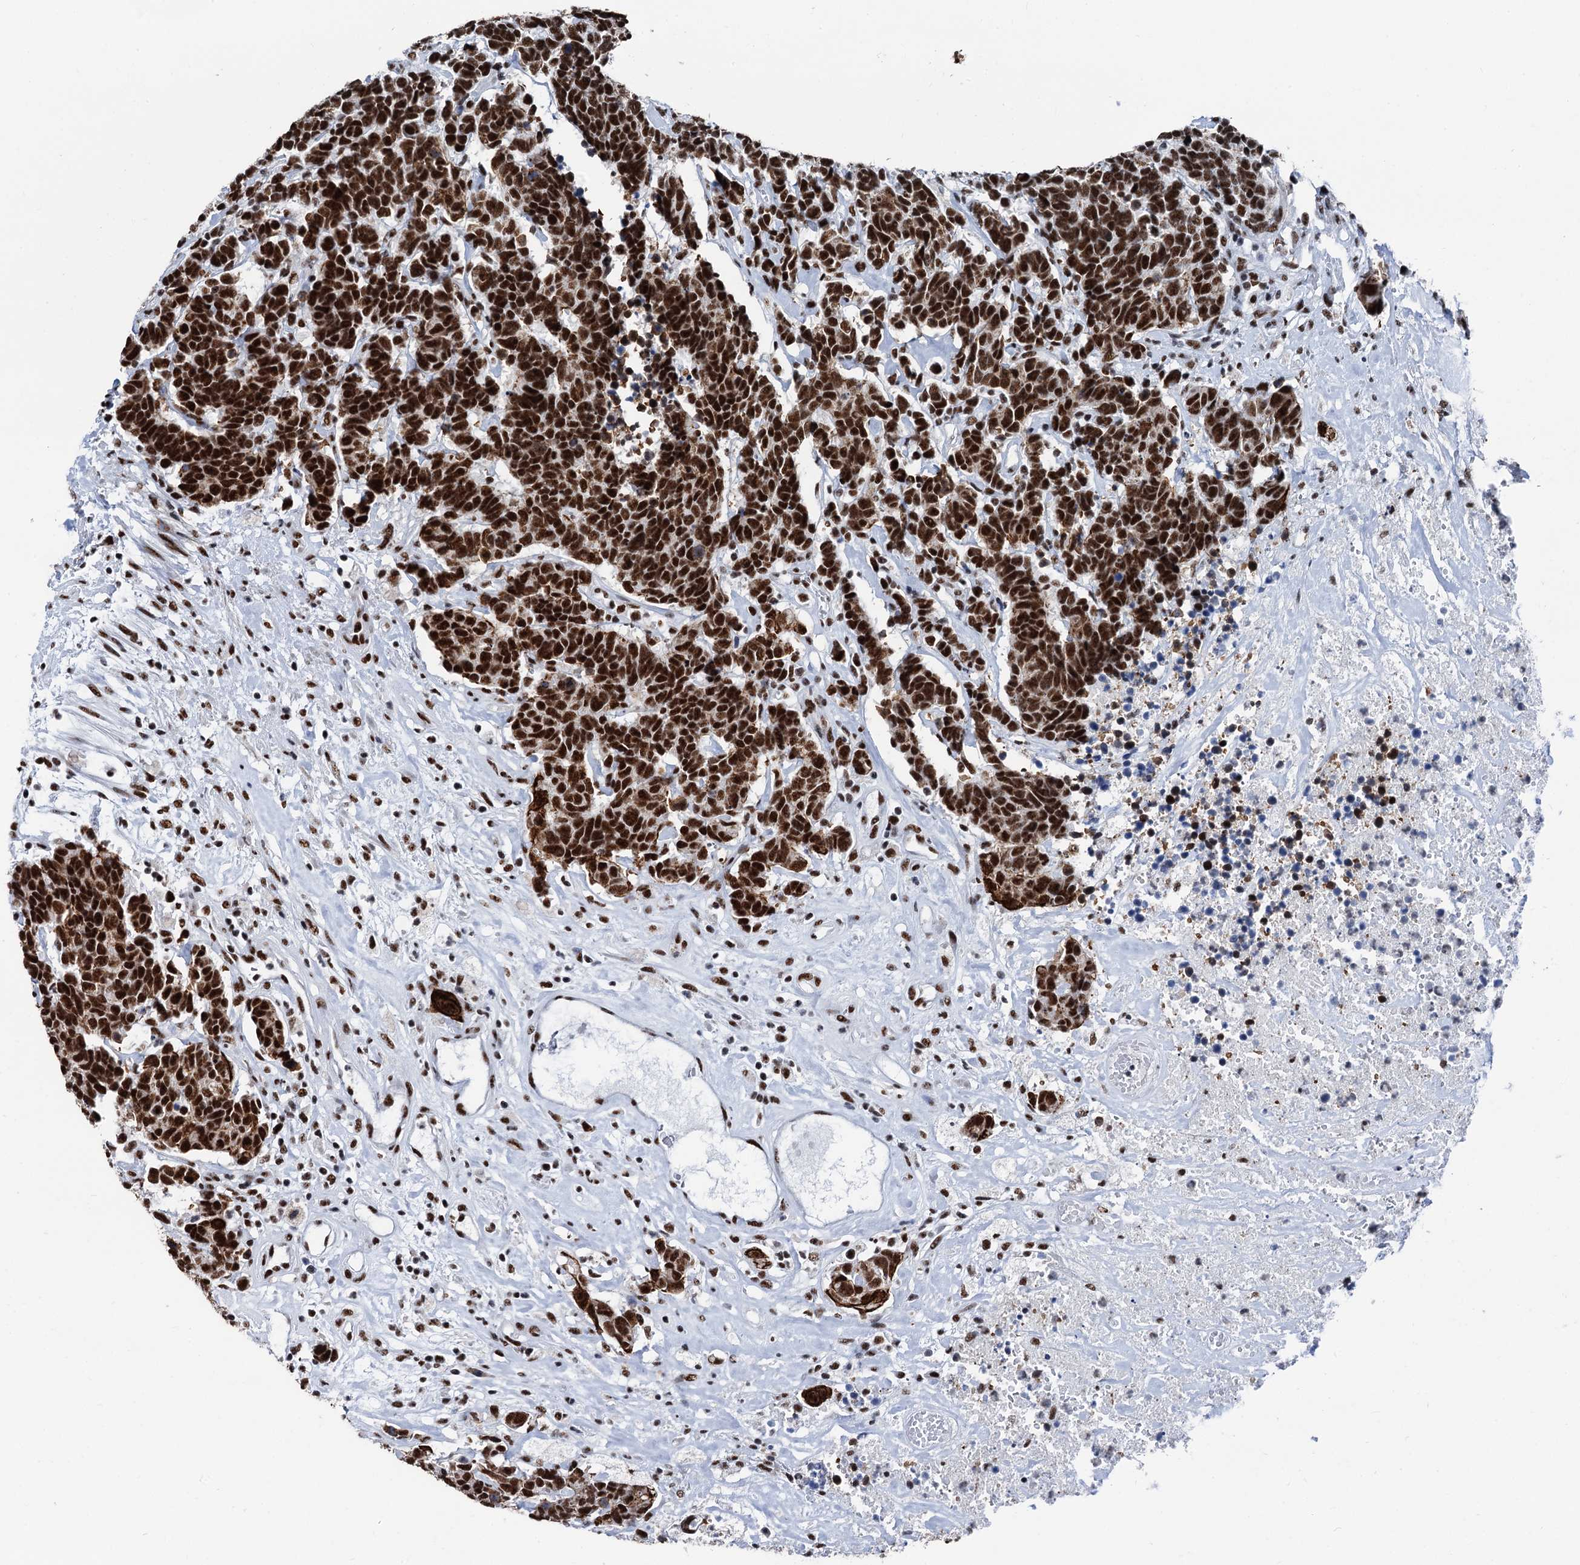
{"staining": {"intensity": "strong", "quantity": ">75%", "location": "nuclear"}, "tissue": "carcinoid", "cell_type": "Tumor cells", "image_type": "cancer", "snomed": [{"axis": "morphology", "description": "Carcinoma, NOS"}, {"axis": "morphology", "description": "Carcinoid, malignant, NOS"}, {"axis": "topography", "description": "Urinary bladder"}], "caption": "Human carcinoid stained with a brown dye shows strong nuclear positive positivity in approximately >75% of tumor cells.", "gene": "DDX23", "patient": {"sex": "male", "age": 57}}